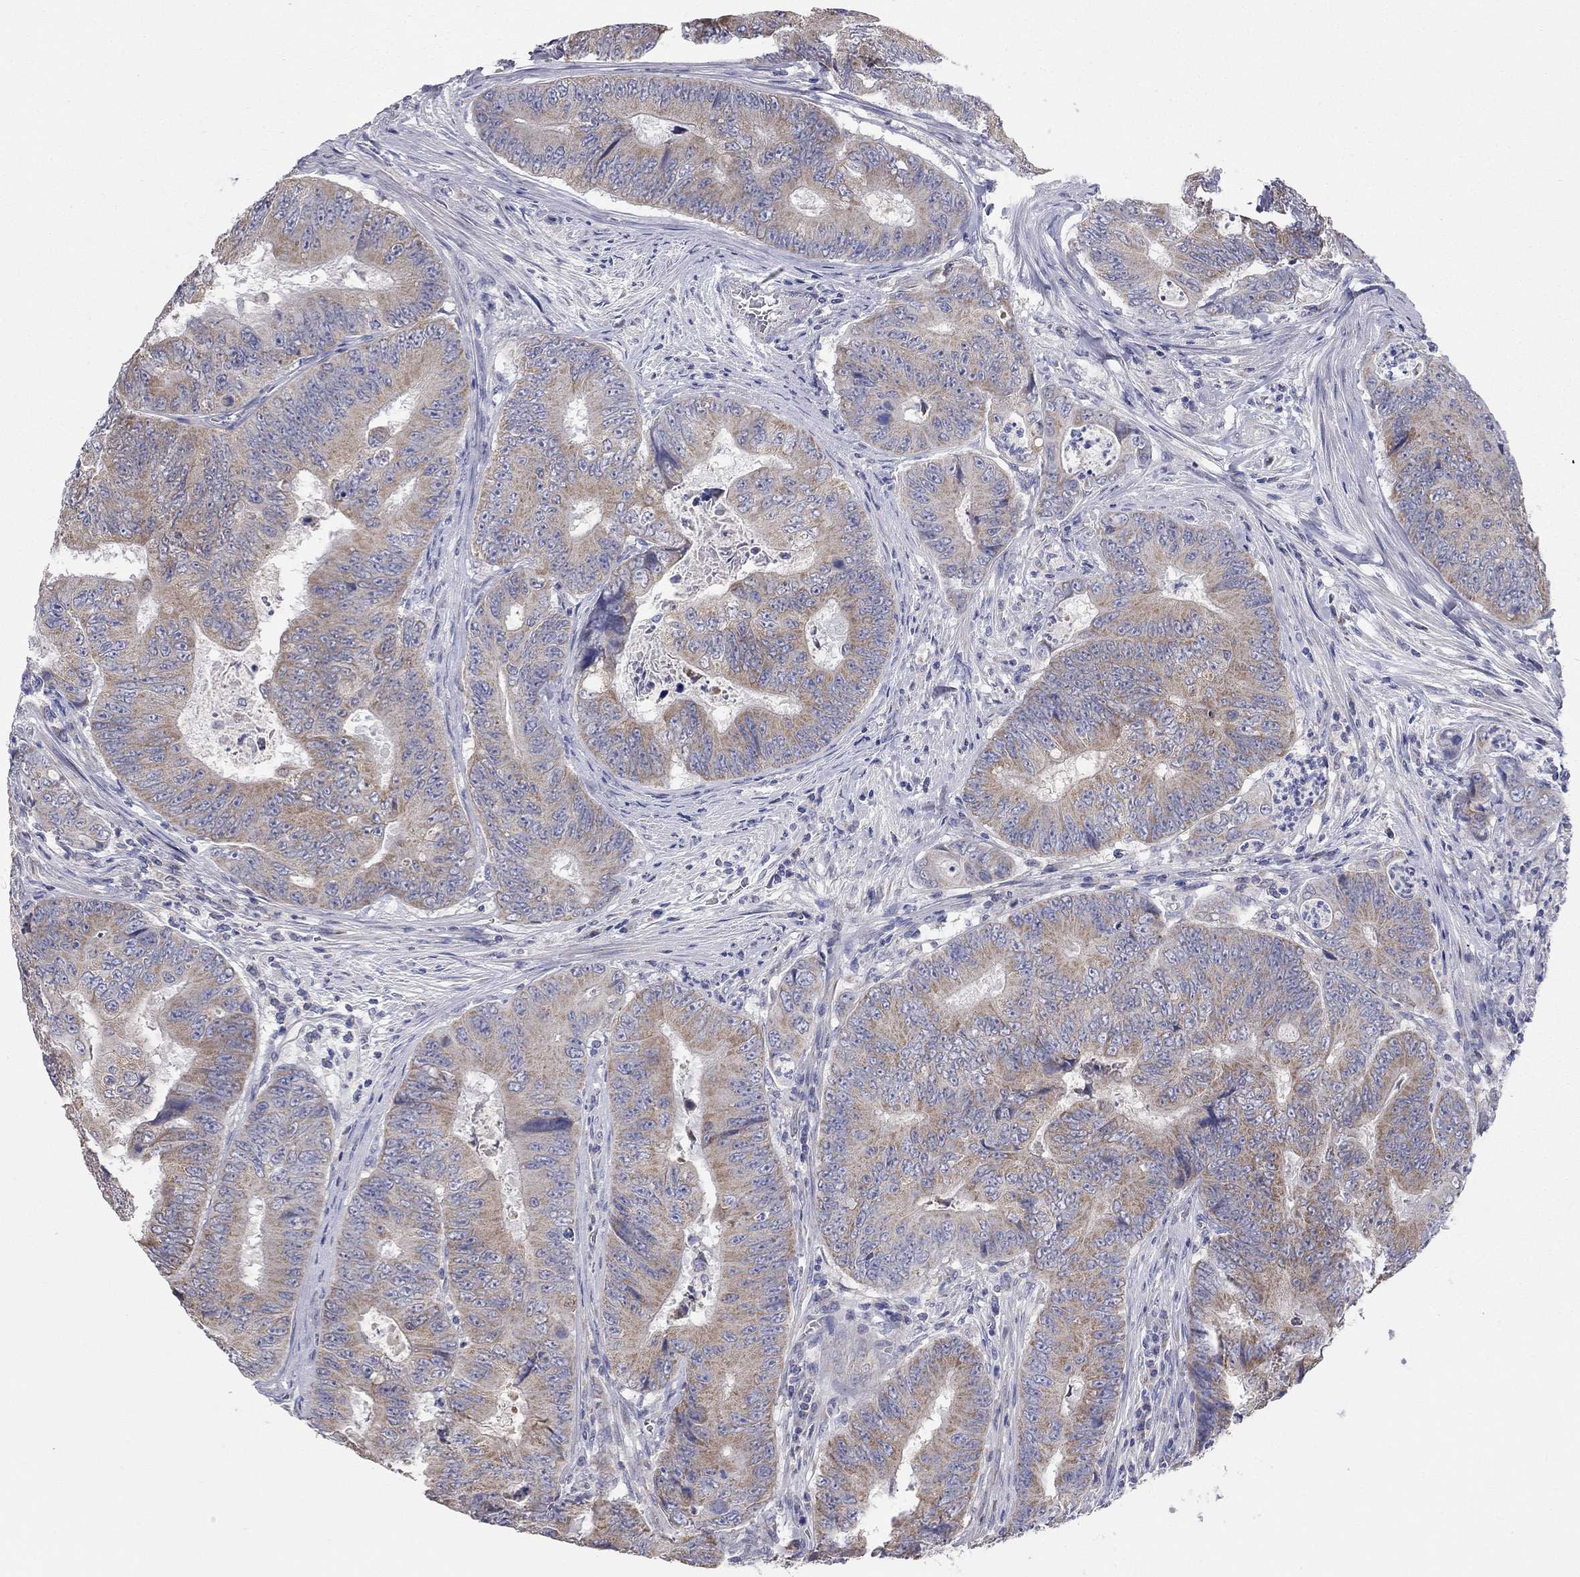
{"staining": {"intensity": "moderate", "quantity": ">75%", "location": "cytoplasmic/membranous"}, "tissue": "colorectal cancer", "cell_type": "Tumor cells", "image_type": "cancer", "snomed": [{"axis": "morphology", "description": "Adenocarcinoma, NOS"}, {"axis": "topography", "description": "Colon"}], "caption": "Colorectal cancer was stained to show a protein in brown. There is medium levels of moderate cytoplasmic/membranous staining in about >75% of tumor cells.", "gene": "CFAP161", "patient": {"sex": "female", "age": 48}}